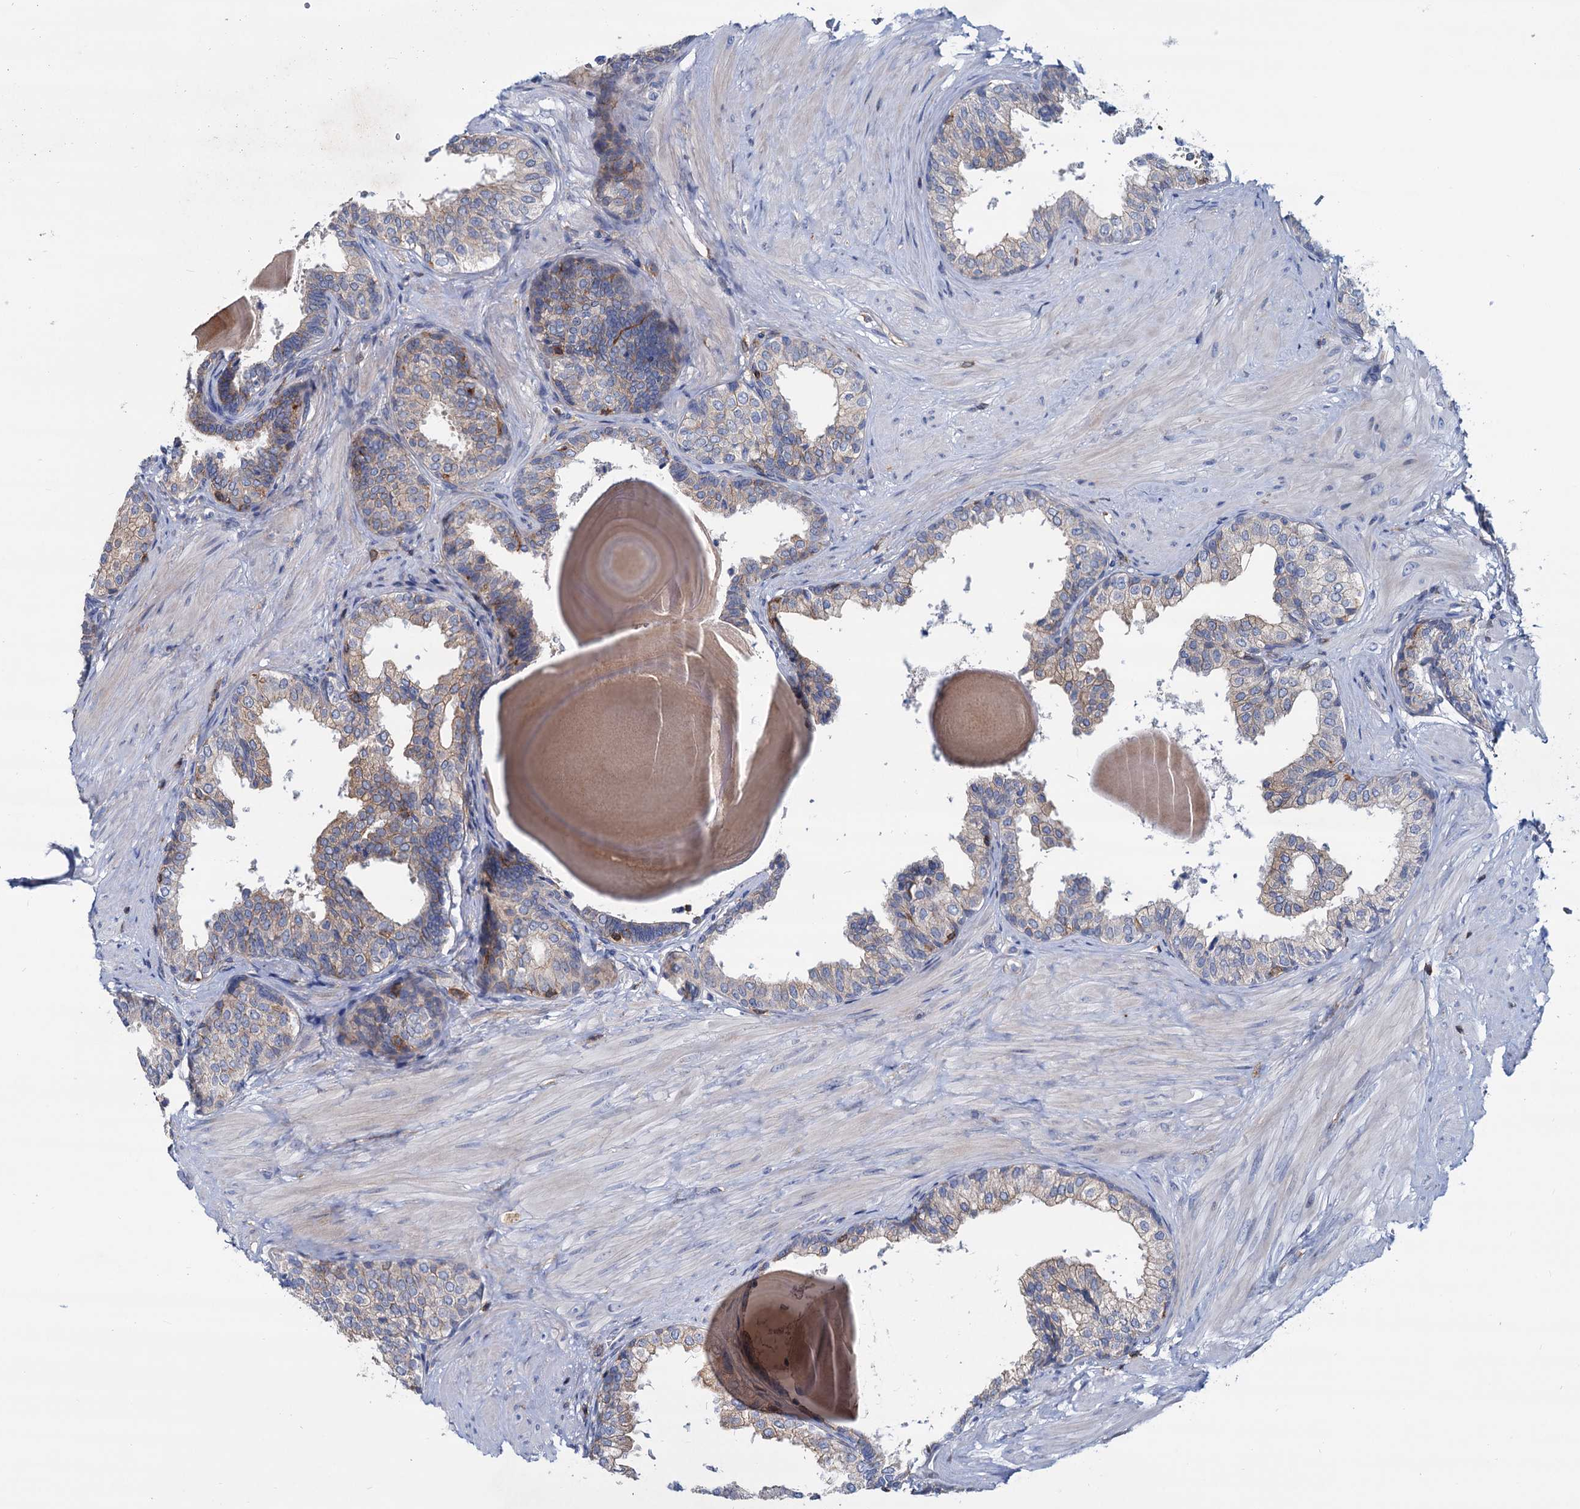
{"staining": {"intensity": "moderate", "quantity": "25%-75%", "location": "cytoplasmic/membranous"}, "tissue": "prostate", "cell_type": "Glandular cells", "image_type": "normal", "snomed": [{"axis": "morphology", "description": "Normal tissue, NOS"}, {"axis": "topography", "description": "Prostate"}], "caption": "DAB immunohistochemical staining of normal prostate reveals moderate cytoplasmic/membranous protein staining in approximately 25%-75% of glandular cells.", "gene": "LRCH4", "patient": {"sex": "male", "age": 48}}